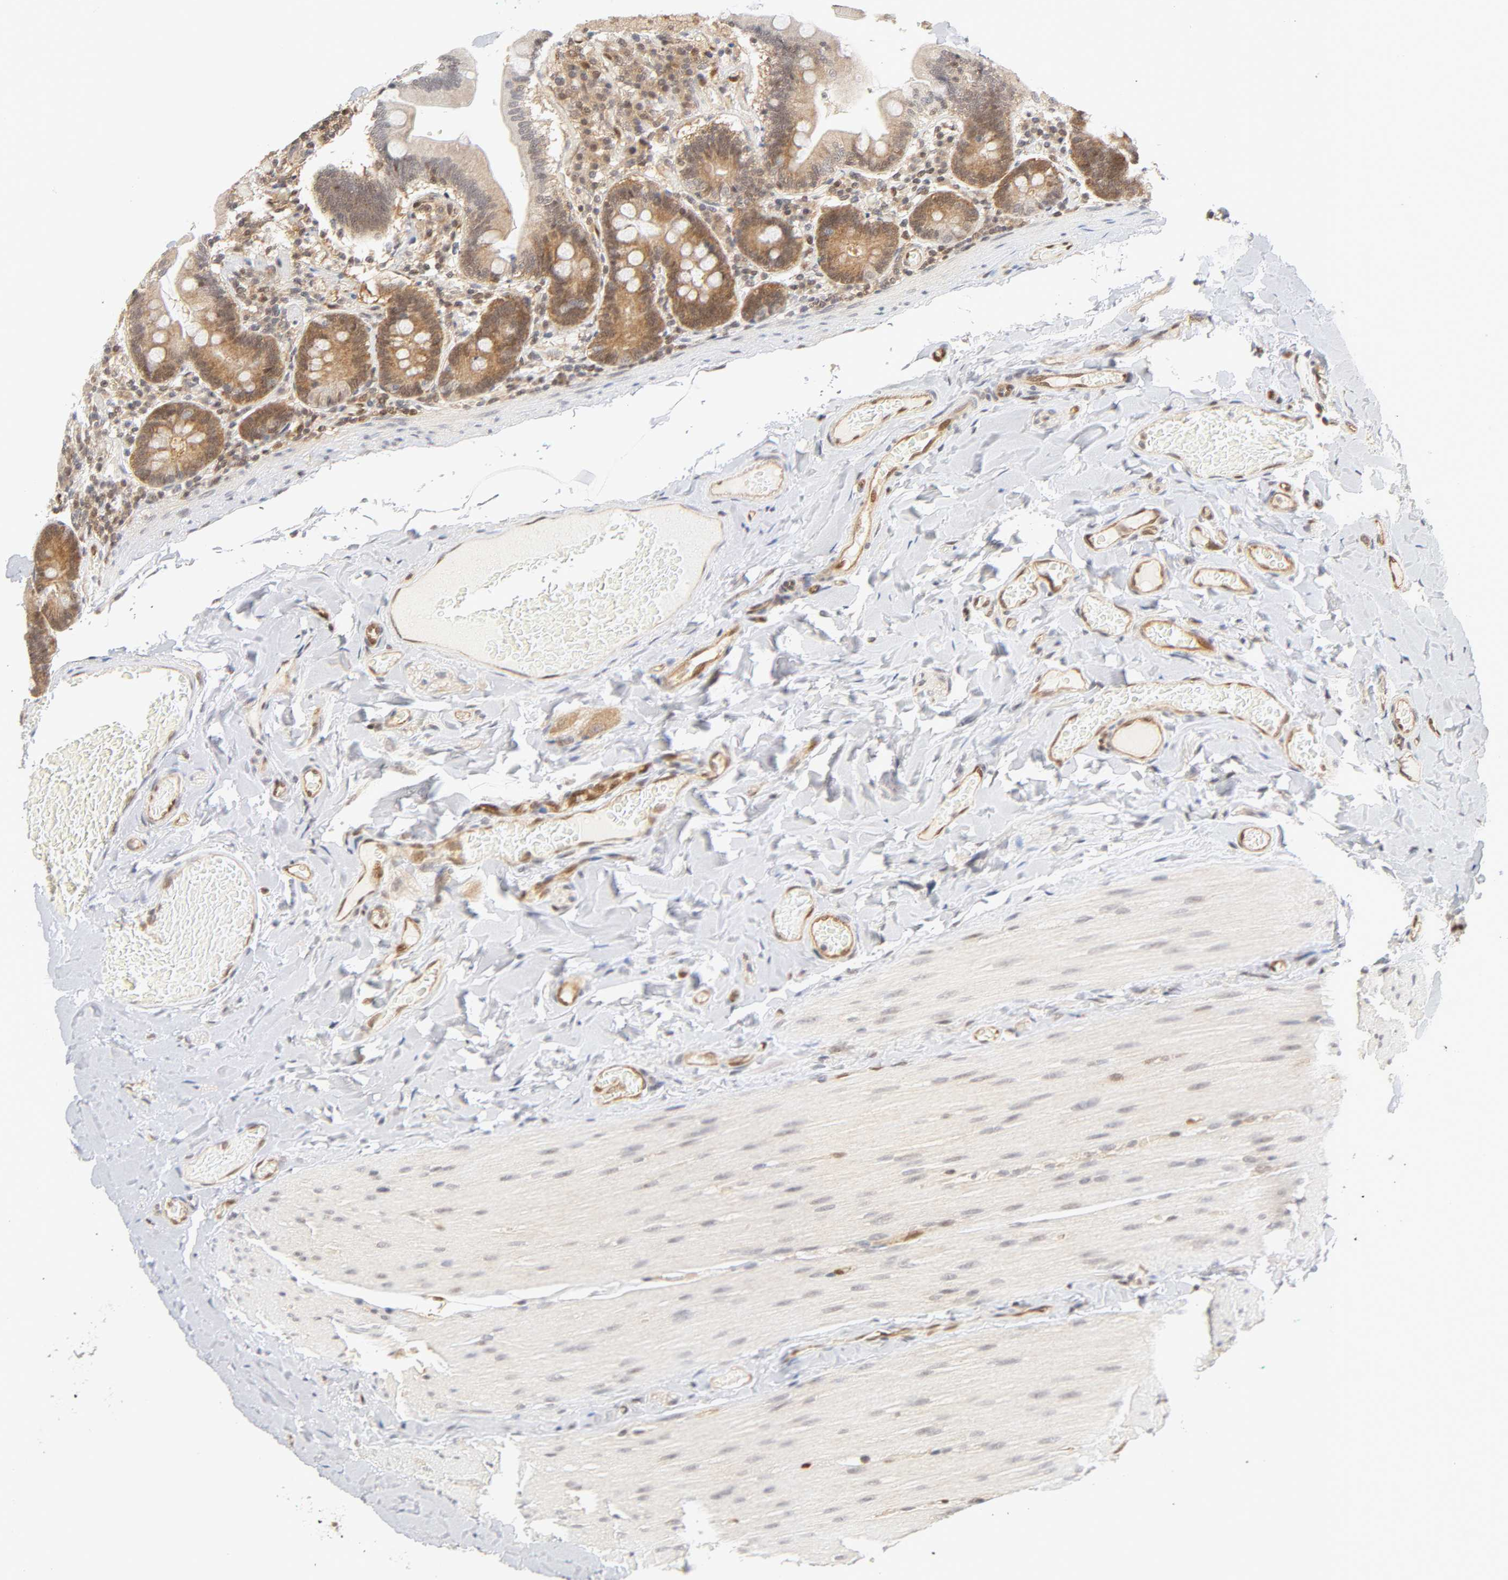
{"staining": {"intensity": "moderate", "quantity": ">75%", "location": "cytoplasmic/membranous,nuclear"}, "tissue": "duodenum", "cell_type": "Glandular cells", "image_type": "normal", "snomed": [{"axis": "morphology", "description": "Normal tissue, NOS"}, {"axis": "topography", "description": "Duodenum"}], "caption": "High-magnification brightfield microscopy of normal duodenum stained with DAB (3,3'-diaminobenzidine) (brown) and counterstained with hematoxylin (blue). glandular cells exhibit moderate cytoplasmic/membranous,nuclear expression is seen in approximately>75% of cells.", "gene": "CDC37", "patient": {"sex": "male", "age": 66}}